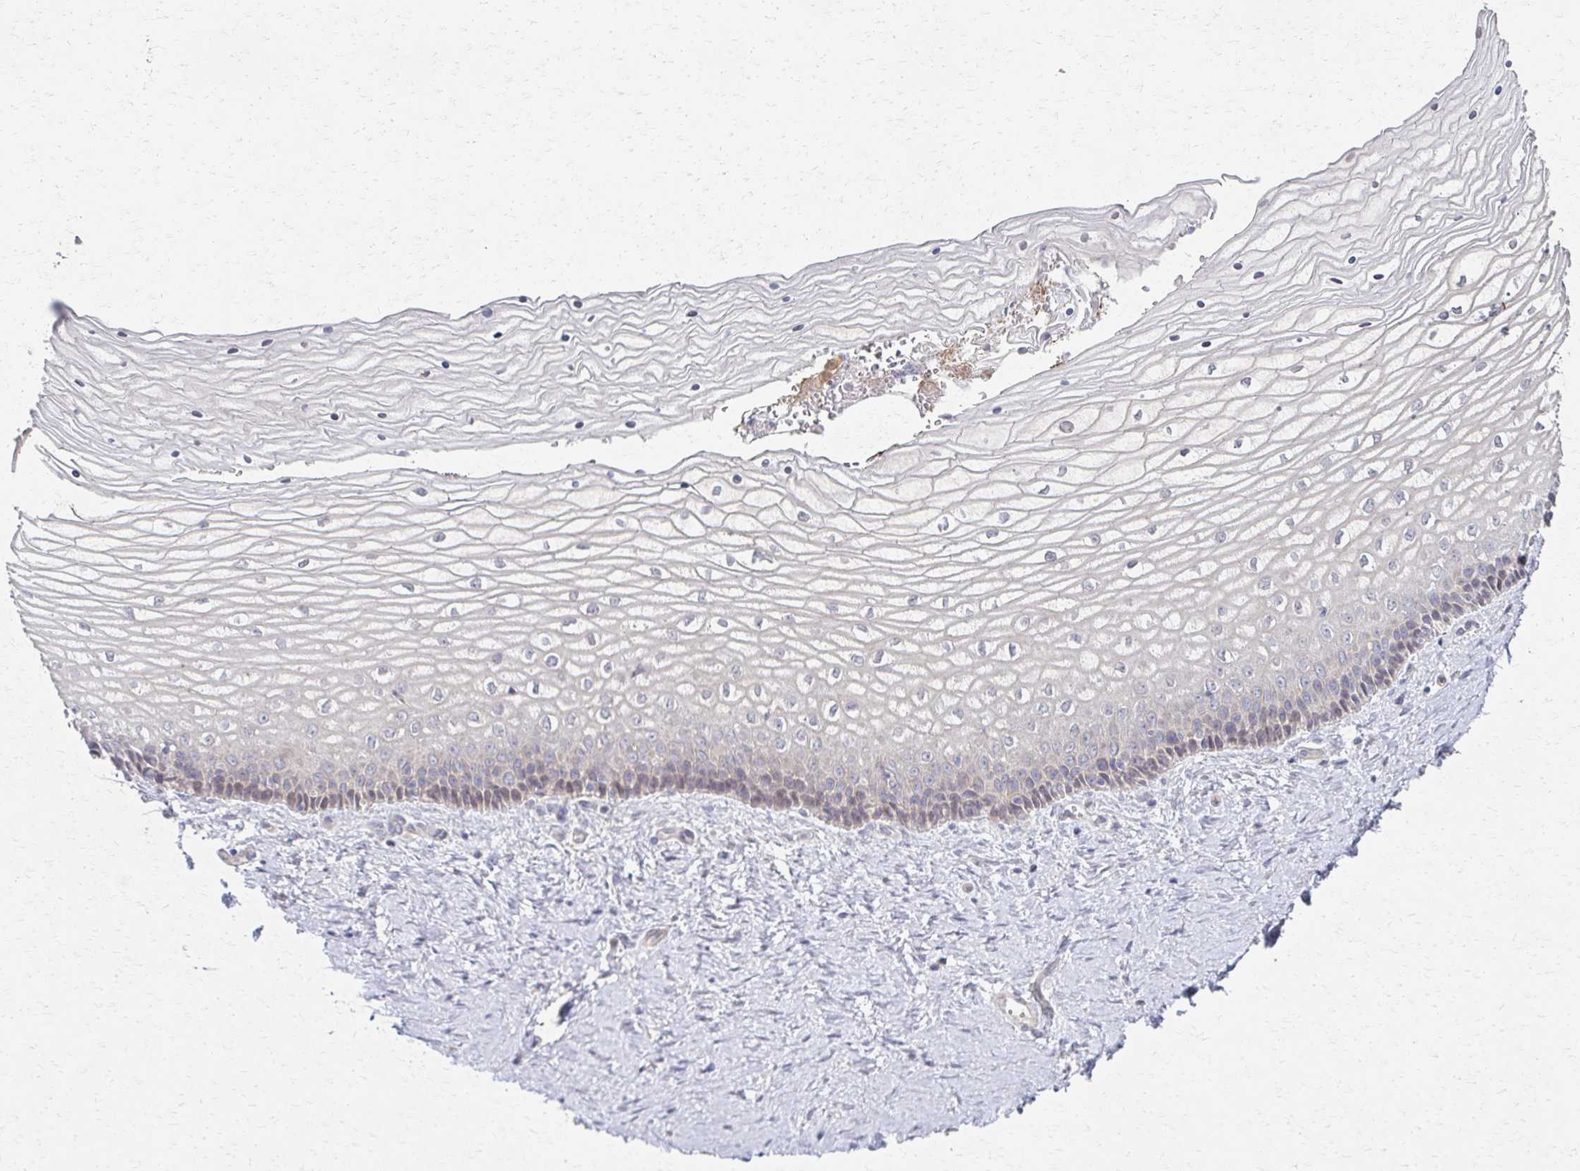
{"staining": {"intensity": "moderate", "quantity": "25%-75%", "location": "cytoplasmic/membranous"}, "tissue": "vagina", "cell_type": "Squamous epithelial cells", "image_type": "normal", "snomed": [{"axis": "morphology", "description": "Normal tissue, NOS"}, {"axis": "topography", "description": "Vagina"}], "caption": "Normal vagina demonstrates moderate cytoplasmic/membranous positivity in about 25%-75% of squamous epithelial cells The staining was performed using DAB (3,3'-diaminobenzidine) to visualize the protein expression in brown, while the nuclei were stained in blue with hematoxylin (Magnification: 20x)..", "gene": "EOLA1", "patient": {"sex": "female", "age": 45}}